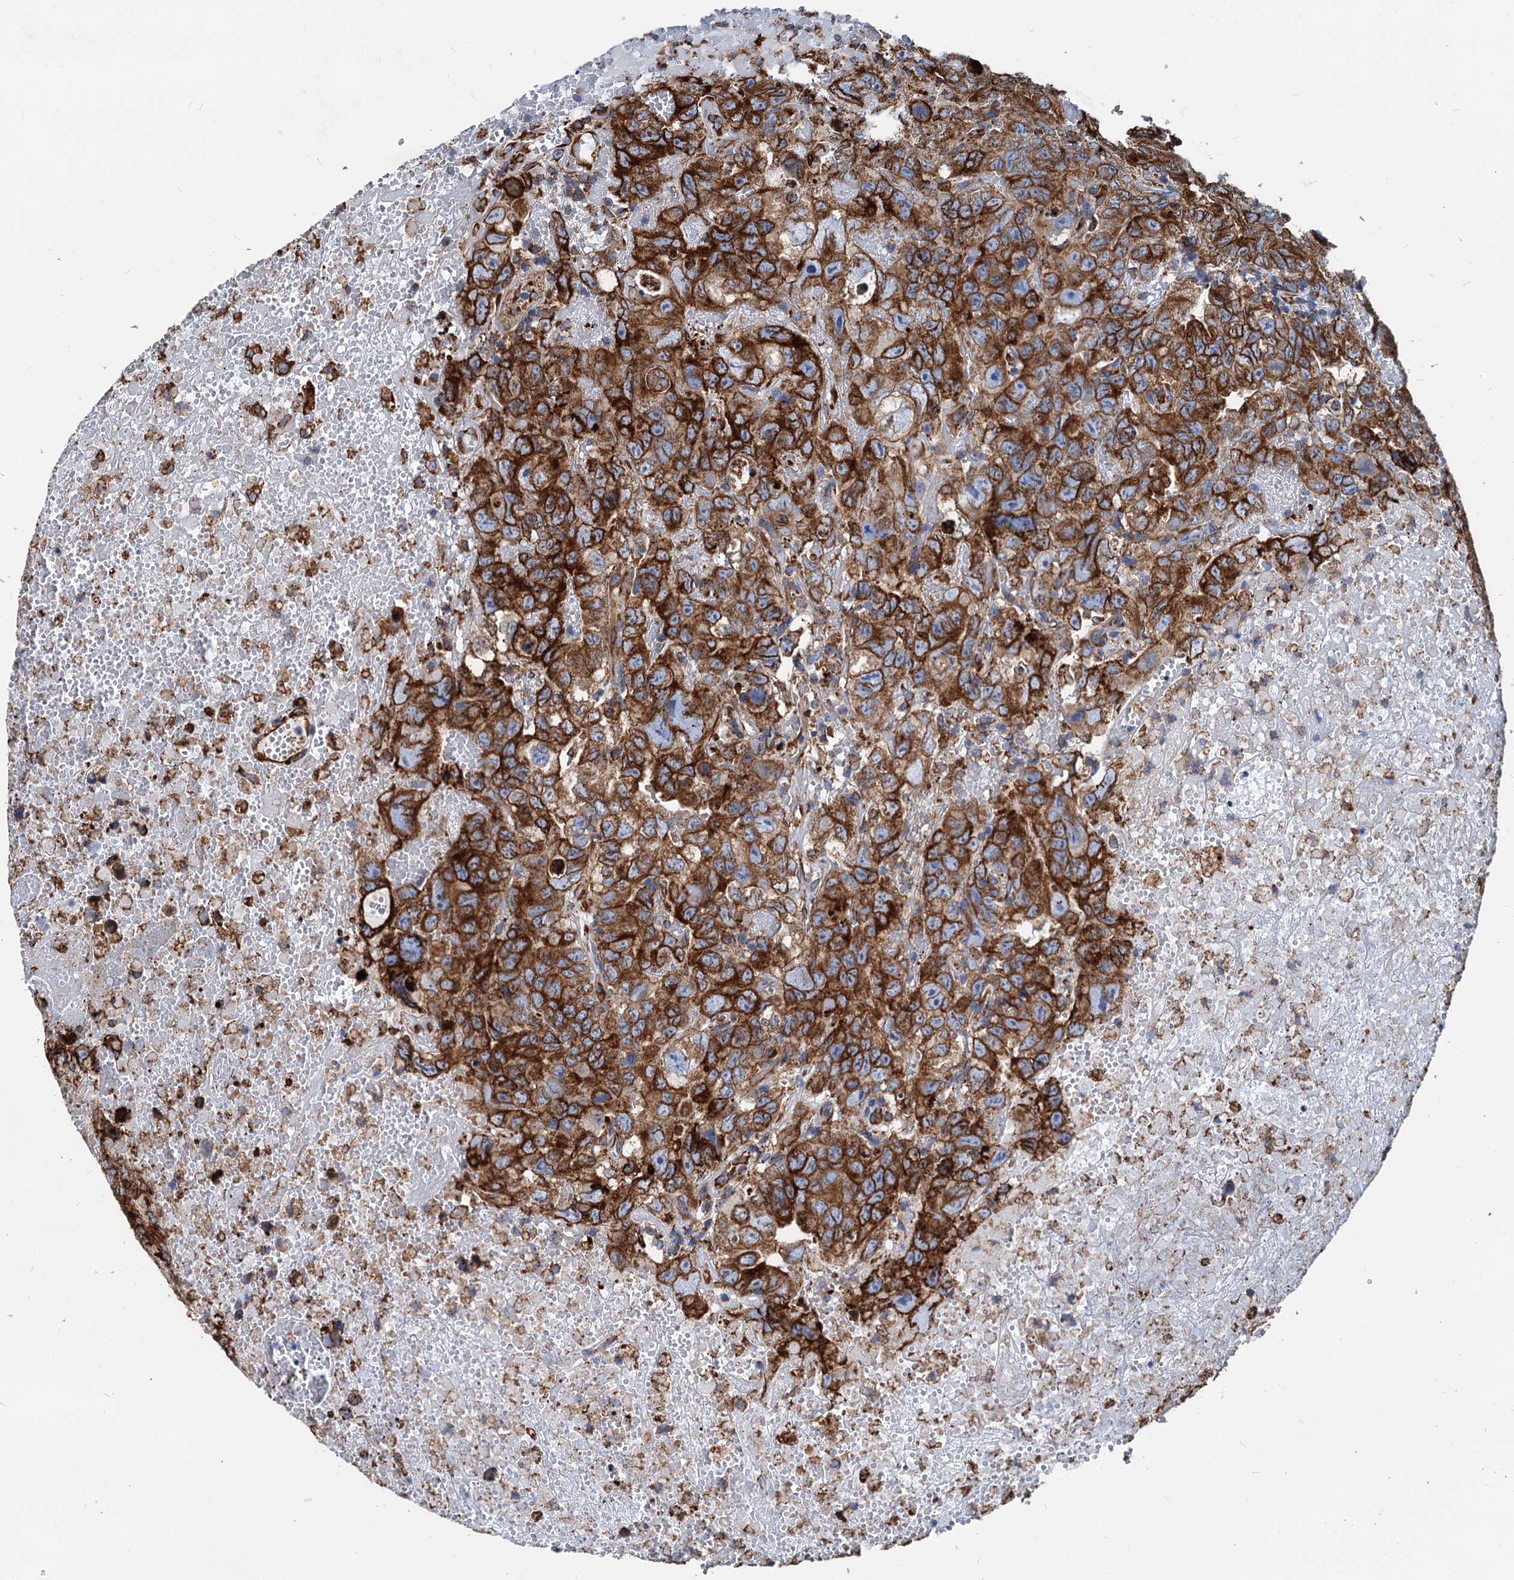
{"staining": {"intensity": "strong", "quantity": ">75%", "location": "cytoplasmic/membranous"}, "tissue": "testis cancer", "cell_type": "Tumor cells", "image_type": "cancer", "snomed": [{"axis": "morphology", "description": "Carcinoma, Embryonal, NOS"}, {"axis": "topography", "description": "Testis"}], "caption": "Protein staining of testis cancer (embryonal carcinoma) tissue shows strong cytoplasmic/membranous expression in about >75% of tumor cells.", "gene": "HSPA5", "patient": {"sex": "male", "age": 45}}